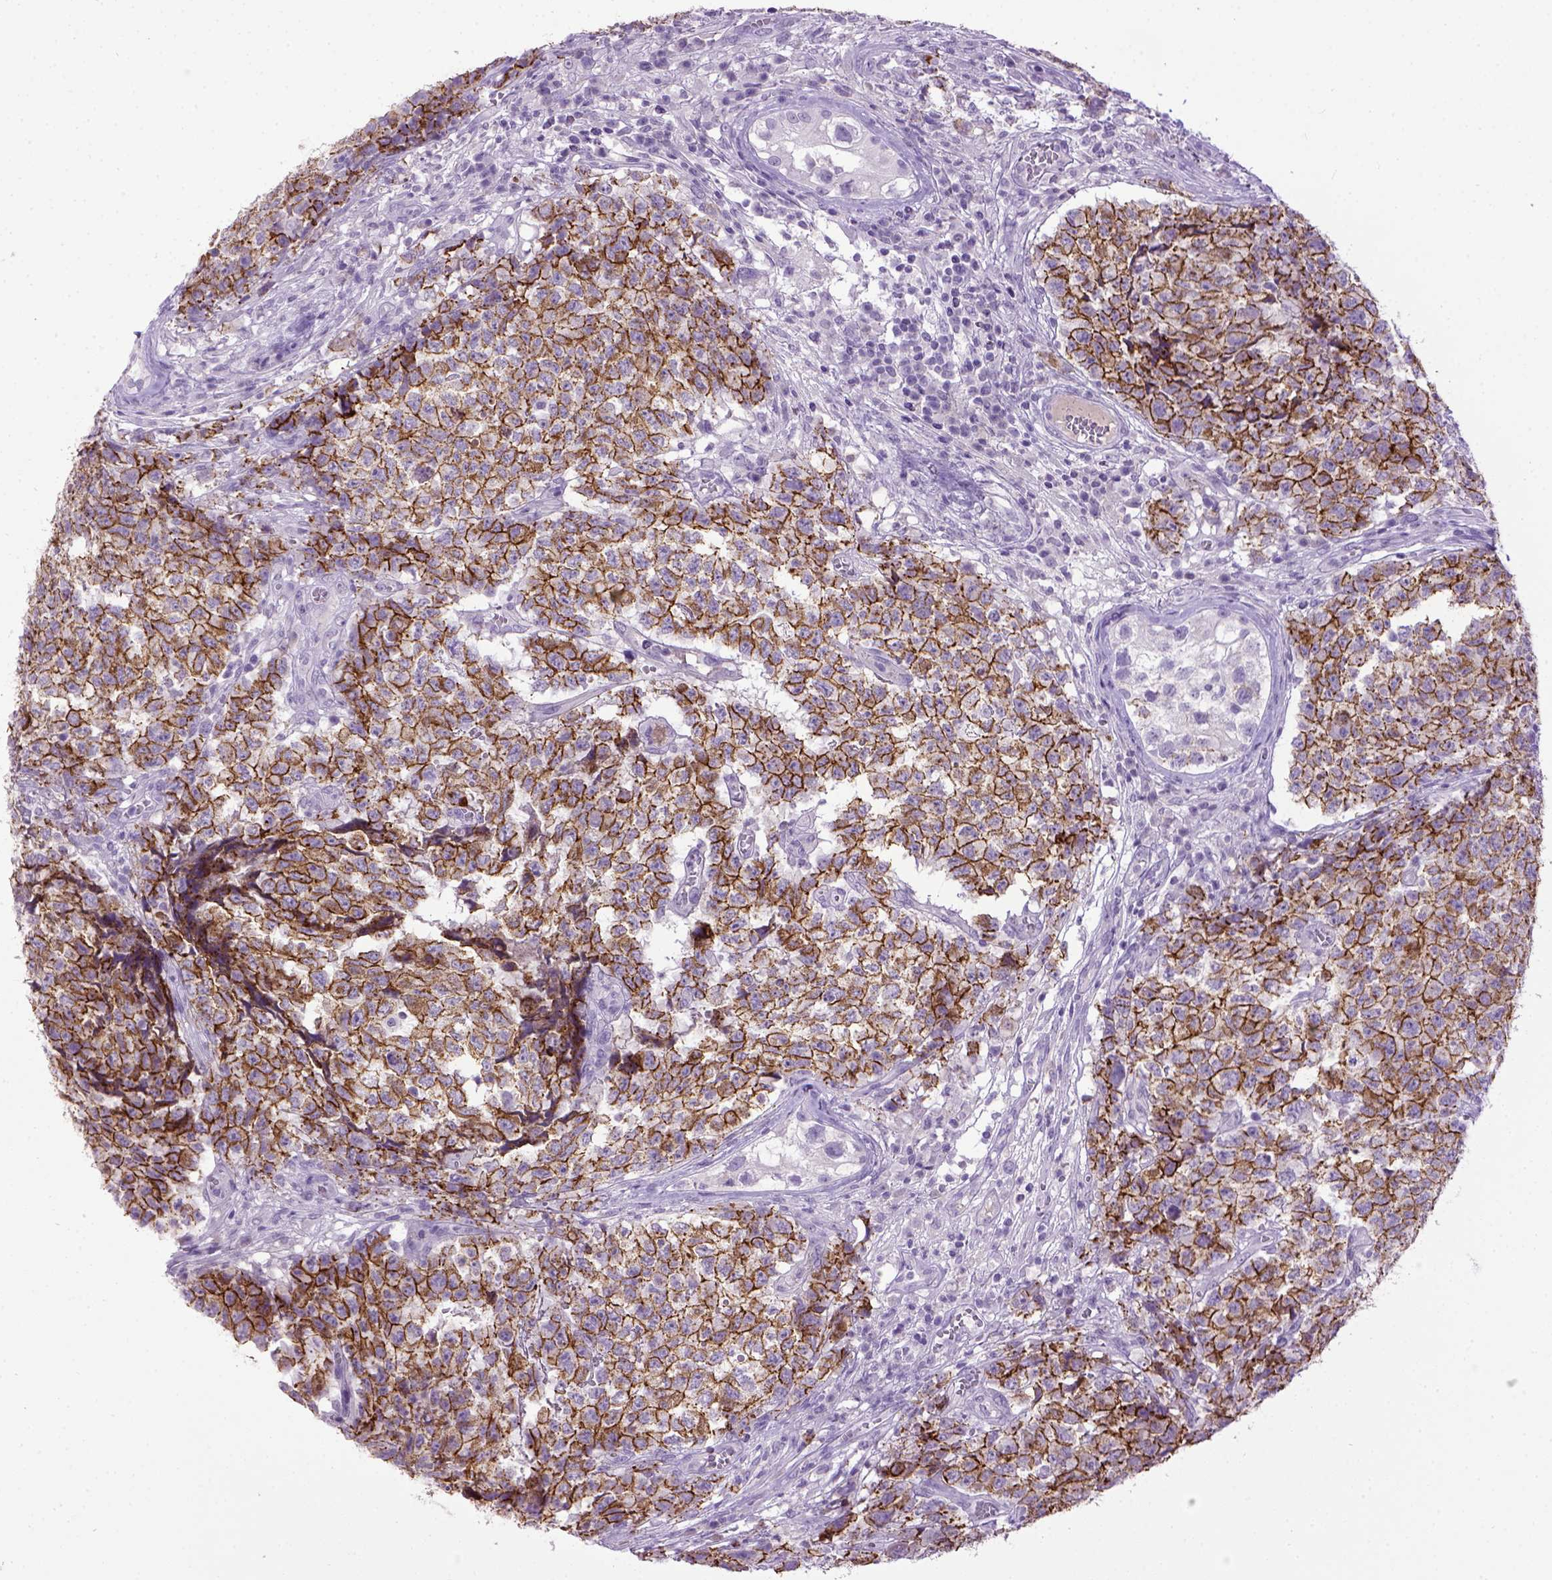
{"staining": {"intensity": "strong", "quantity": ">75%", "location": "cytoplasmic/membranous"}, "tissue": "testis cancer", "cell_type": "Tumor cells", "image_type": "cancer", "snomed": [{"axis": "morphology", "description": "Carcinoma, Embryonal, NOS"}, {"axis": "topography", "description": "Testis"}], "caption": "Testis cancer (embryonal carcinoma) stained for a protein shows strong cytoplasmic/membranous positivity in tumor cells. (IHC, brightfield microscopy, high magnification).", "gene": "CDH1", "patient": {"sex": "male", "age": 23}}